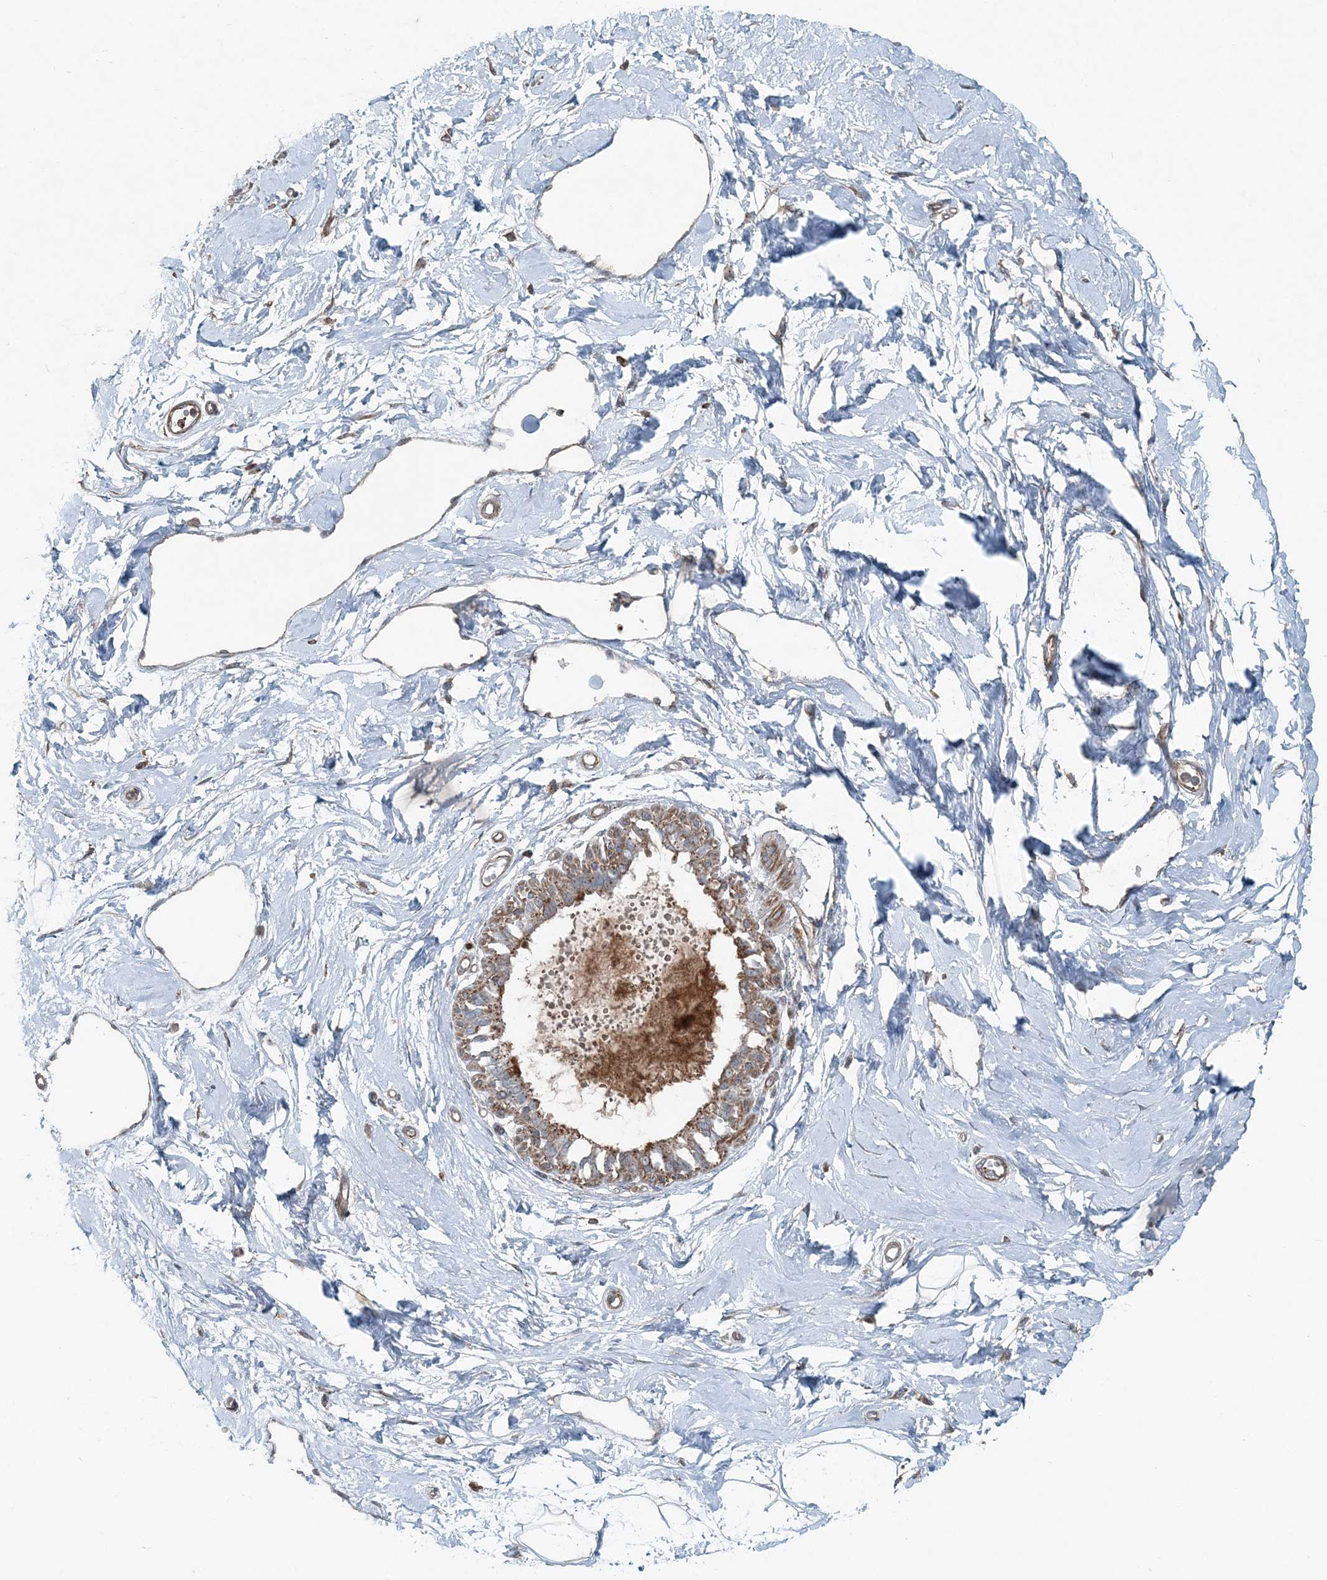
{"staining": {"intensity": "negative", "quantity": "none", "location": "none"}, "tissue": "breast", "cell_type": "Adipocytes", "image_type": "normal", "snomed": [{"axis": "morphology", "description": "Normal tissue, NOS"}, {"axis": "topography", "description": "Breast"}], "caption": "High power microscopy image of an immunohistochemistry (IHC) image of unremarkable breast, revealing no significant expression in adipocytes.", "gene": "KY", "patient": {"sex": "female", "age": 45}}